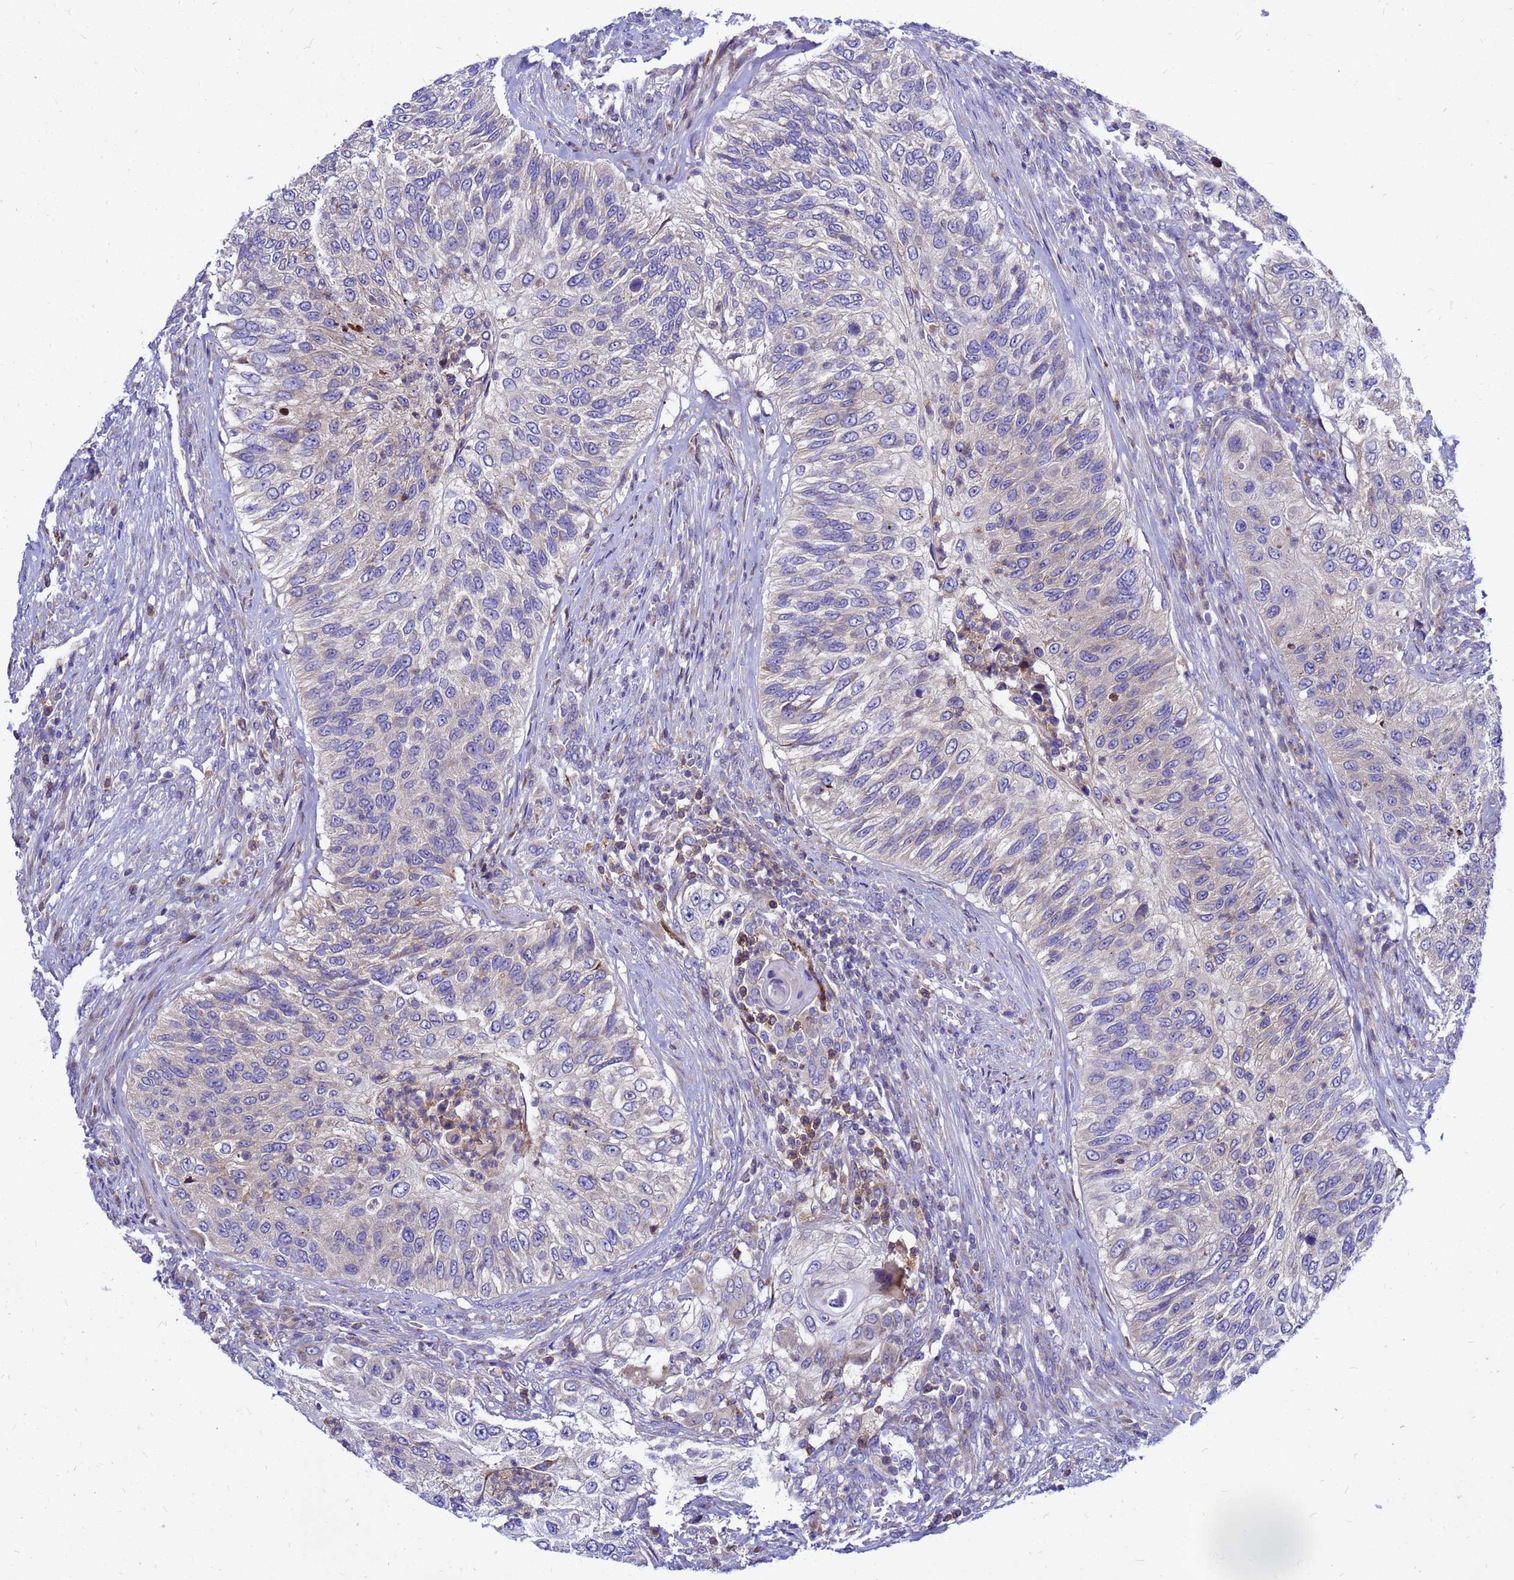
{"staining": {"intensity": "weak", "quantity": "<25%", "location": "cytoplasmic/membranous"}, "tissue": "urothelial cancer", "cell_type": "Tumor cells", "image_type": "cancer", "snomed": [{"axis": "morphology", "description": "Urothelial carcinoma, High grade"}, {"axis": "topography", "description": "Urinary bladder"}], "caption": "Protein analysis of urothelial cancer reveals no significant expression in tumor cells.", "gene": "FHIP1A", "patient": {"sex": "female", "age": 60}}